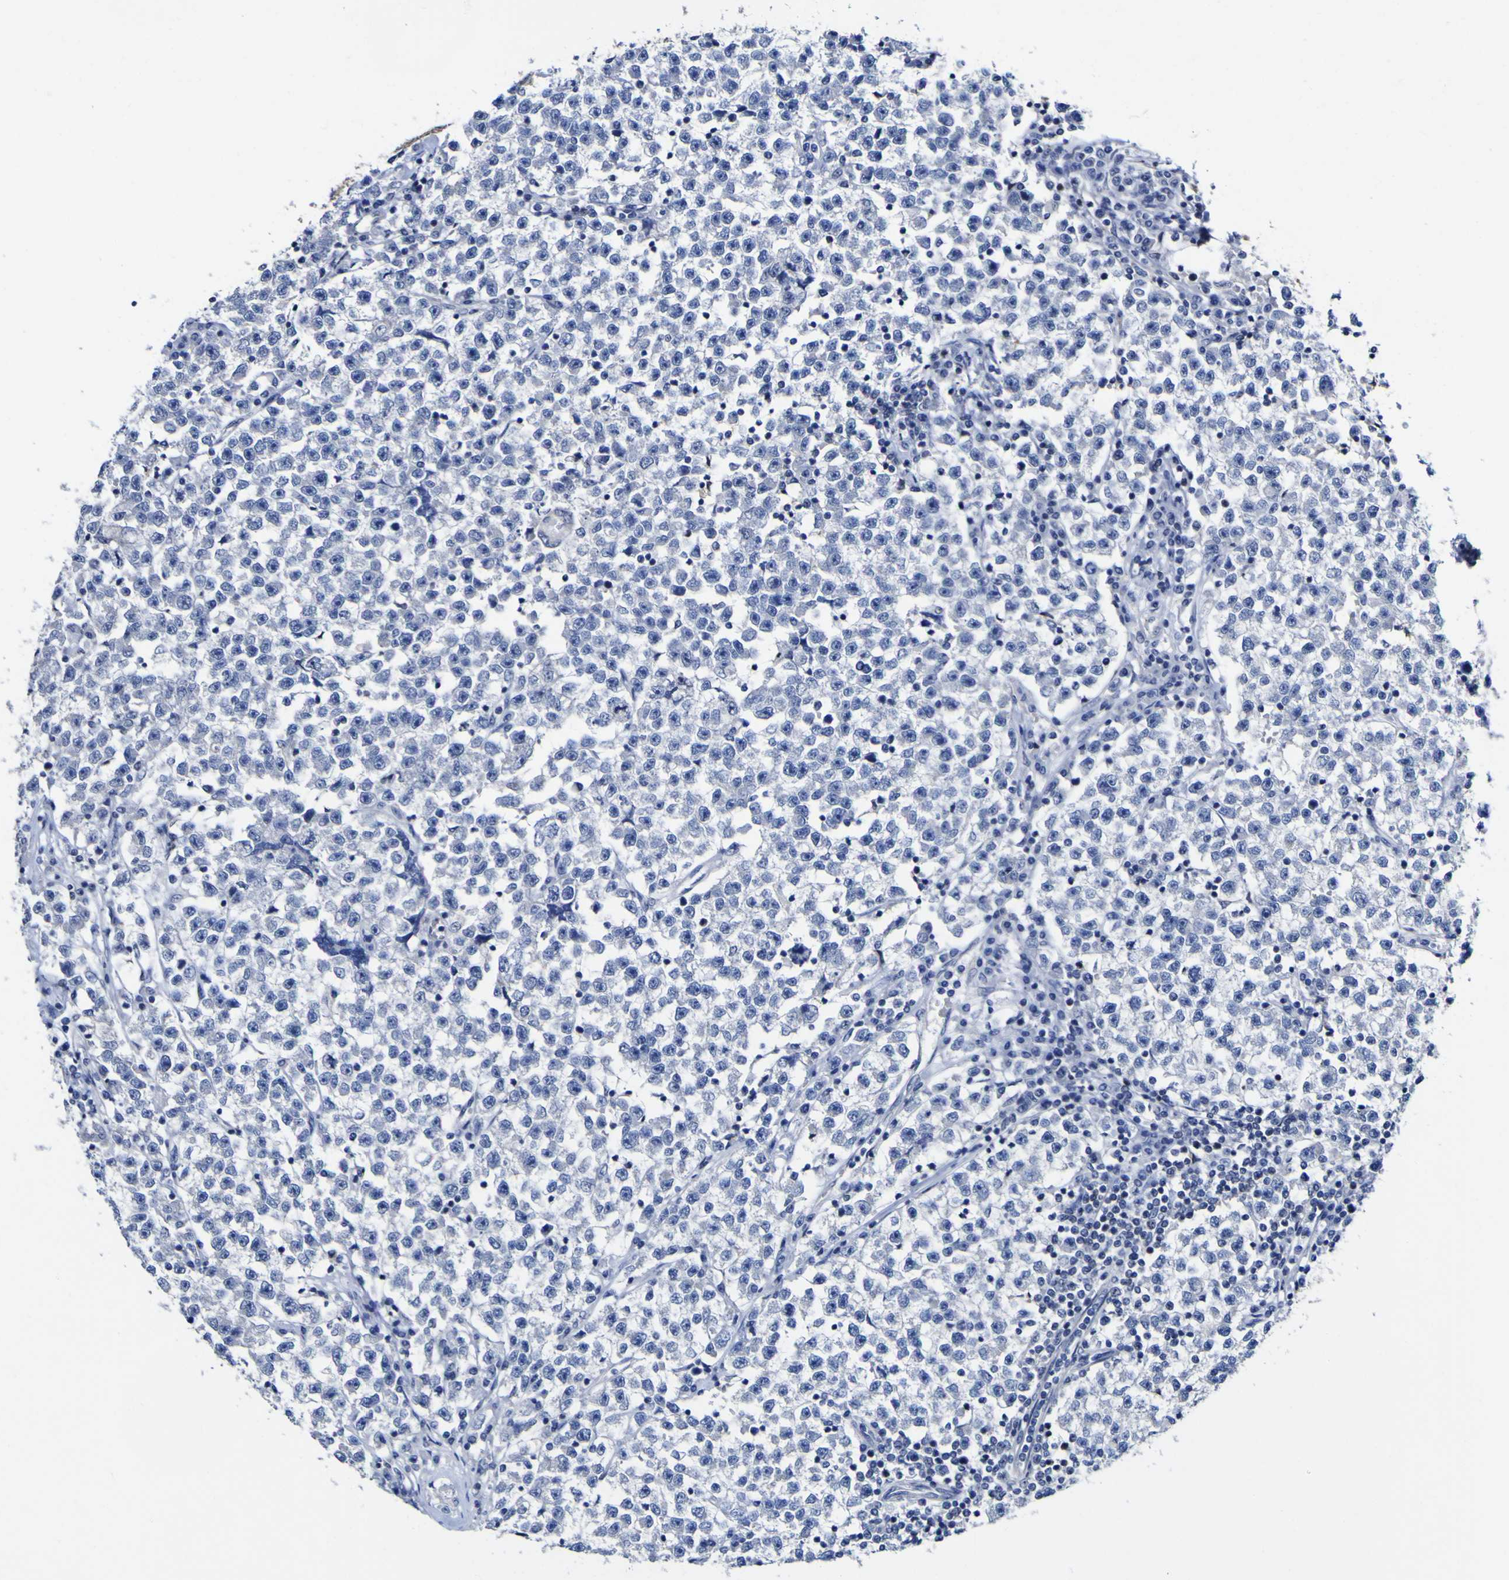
{"staining": {"intensity": "negative", "quantity": "none", "location": "none"}, "tissue": "testis cancer", "cell_type": "Tumor cells", "image_type": "cancer", "snomed": [{"axis": "morphology", "description": "Seminoma, NOS"}, {"axis": "topography", "description": "Testis"}], "caption": "Immunohistochemistry (IHC) photomicrograph of testis cancer (seminoma) stained for a protein (brown), which exhibits no expression in tumor cells.", "gene": "CASP6", "patient": {"sex": "male", "age": 22}}